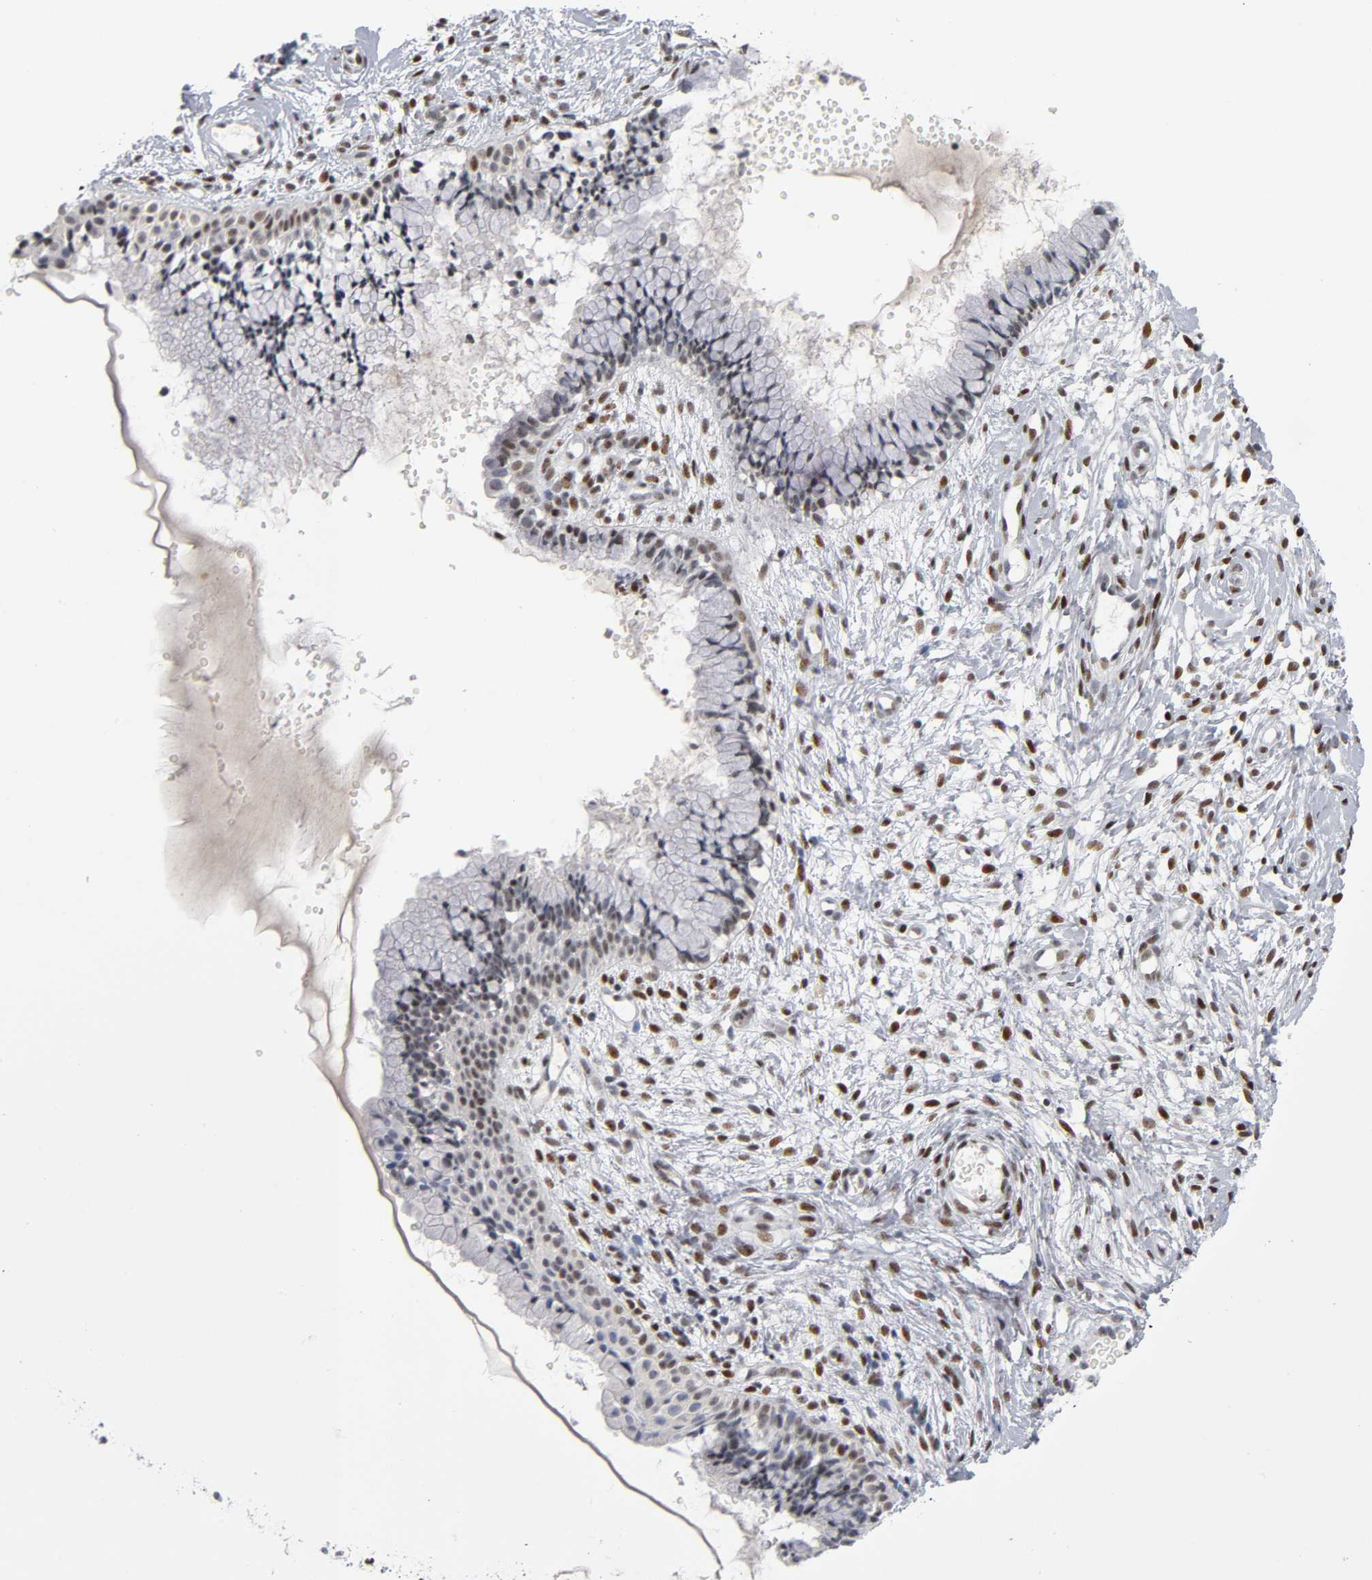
{"staining": {"intensity": "weak", "quantity": "<25%", "location": "nuclear"}, "tissue": "cervix", "cell_type": "Glandular cells", "image_type": "normal", "snomed": [{"axis": "morphology", "description": "Normal tissue, NOS"}, {"axis": "topography", "description": "Cervix"}], "caption": "This is a image of immunohistochemistry staining of benign cervix, which shows no positivity in glandular cells.", "gene": "SP3", "patient": {"sex": "female", "age": 46}}